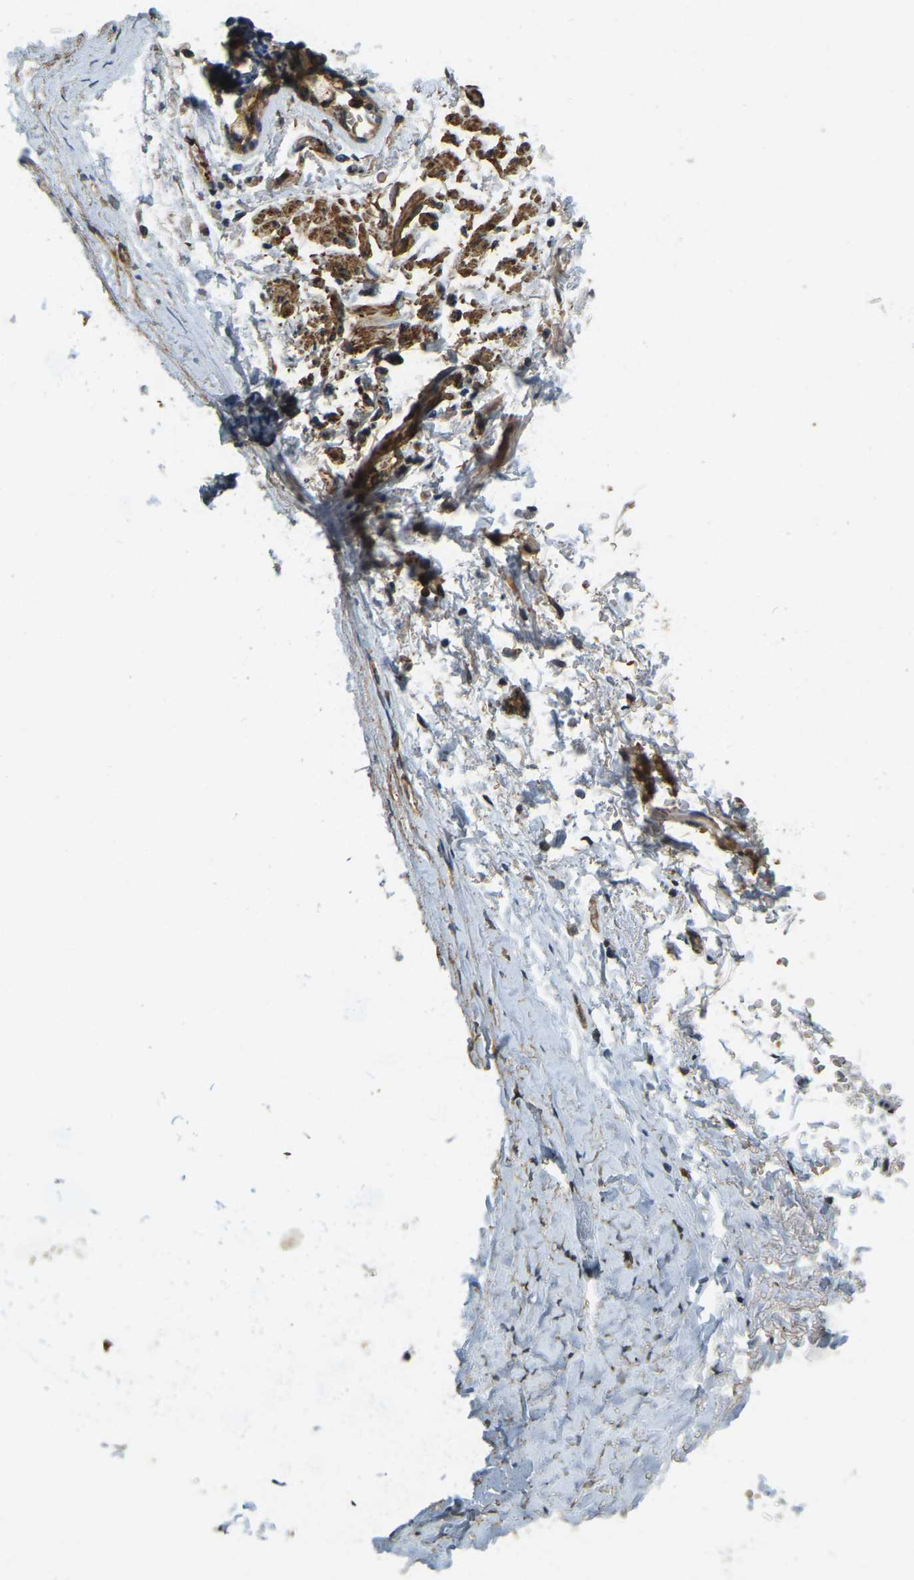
{"staining": {"intensity": "weak", "quantity": ">75%", "location": "cytoplasmic/membranous"}, "tissue": "adipose tissue", "cell_type": "Adipocytes", "image_type": "normal", "snomed": [{"axis": "morphology", "description": "Normal tissue, NOS"}, {"axis": "topography", "description": "Cartilage tissue"}, {"axis": "topography", "description": "Lung"}], "caption": "IHC staining of unremarkable adipose tissue, which demonstrates low levels of weak cytoplasmic/membranous positivity in about >75% of adipocytes indicating weak cytoplasmic/membranous protein staining. The staining was performed using DAB (brown) for protein detection and nuclei were counterstained in hematoxylin (blue).", "gene": "ERGIC1", "patient": {"sex": "female", "age": 77}}